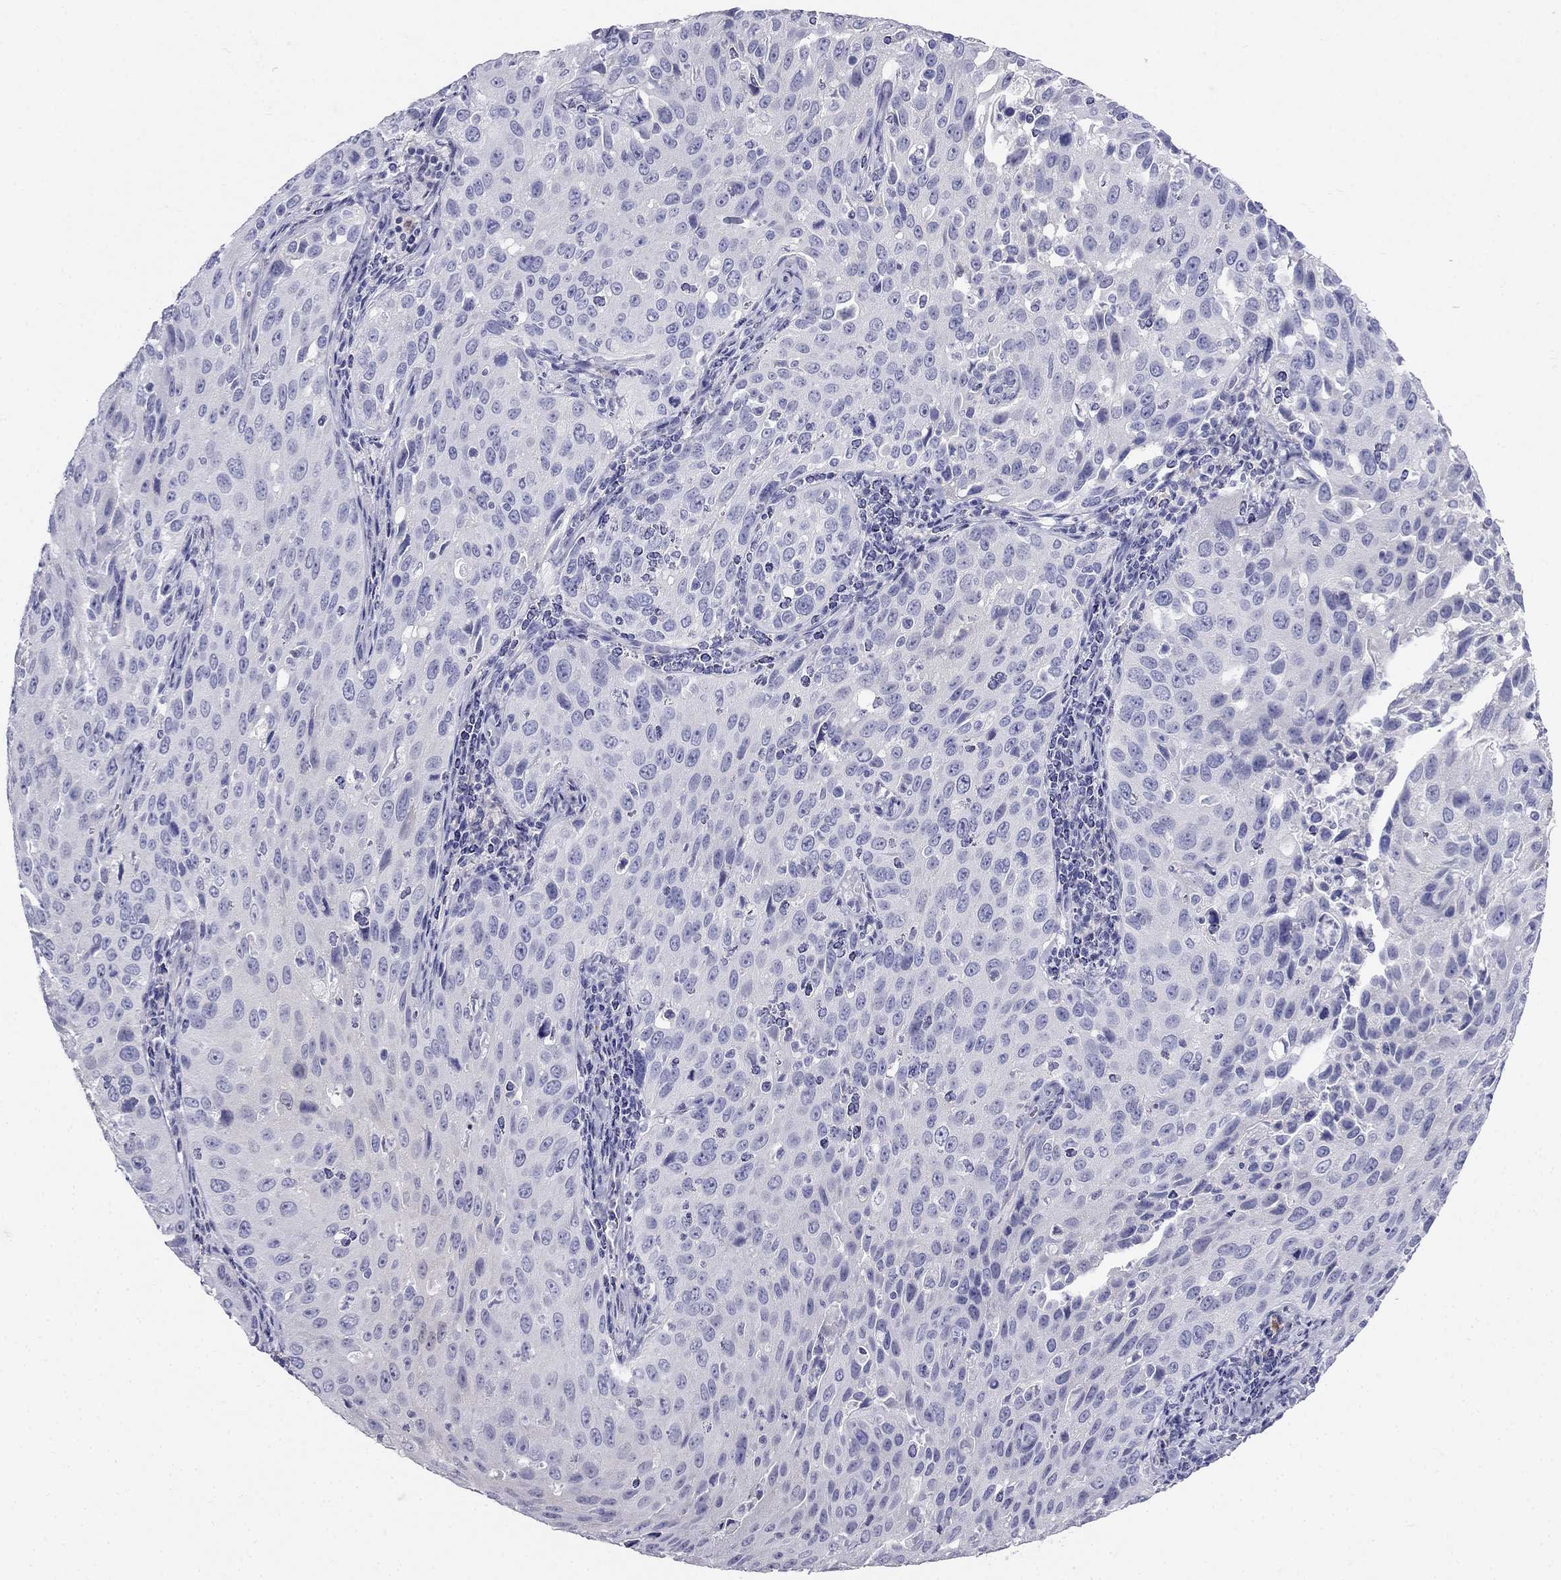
{"staining": {"intensity": "negative", "quantity": "none", "location": "none"}, "tissue": "cervical cancer", "cell_type": "Tumor cells", "image_type": "cancer", "snomed": [{"axis": "morphology", "description": "Squamous cell carcinoma, NOS"}, {"axis": "topography", "description": "Cervix"}], "caption": "DAB immunohistochemical staining of squamous cell carcinoma (cervical) demonstrates no significant positivity in tumor cells.", "gene": "RFLNA", "patient": {"sex": "female", "age": 26}}